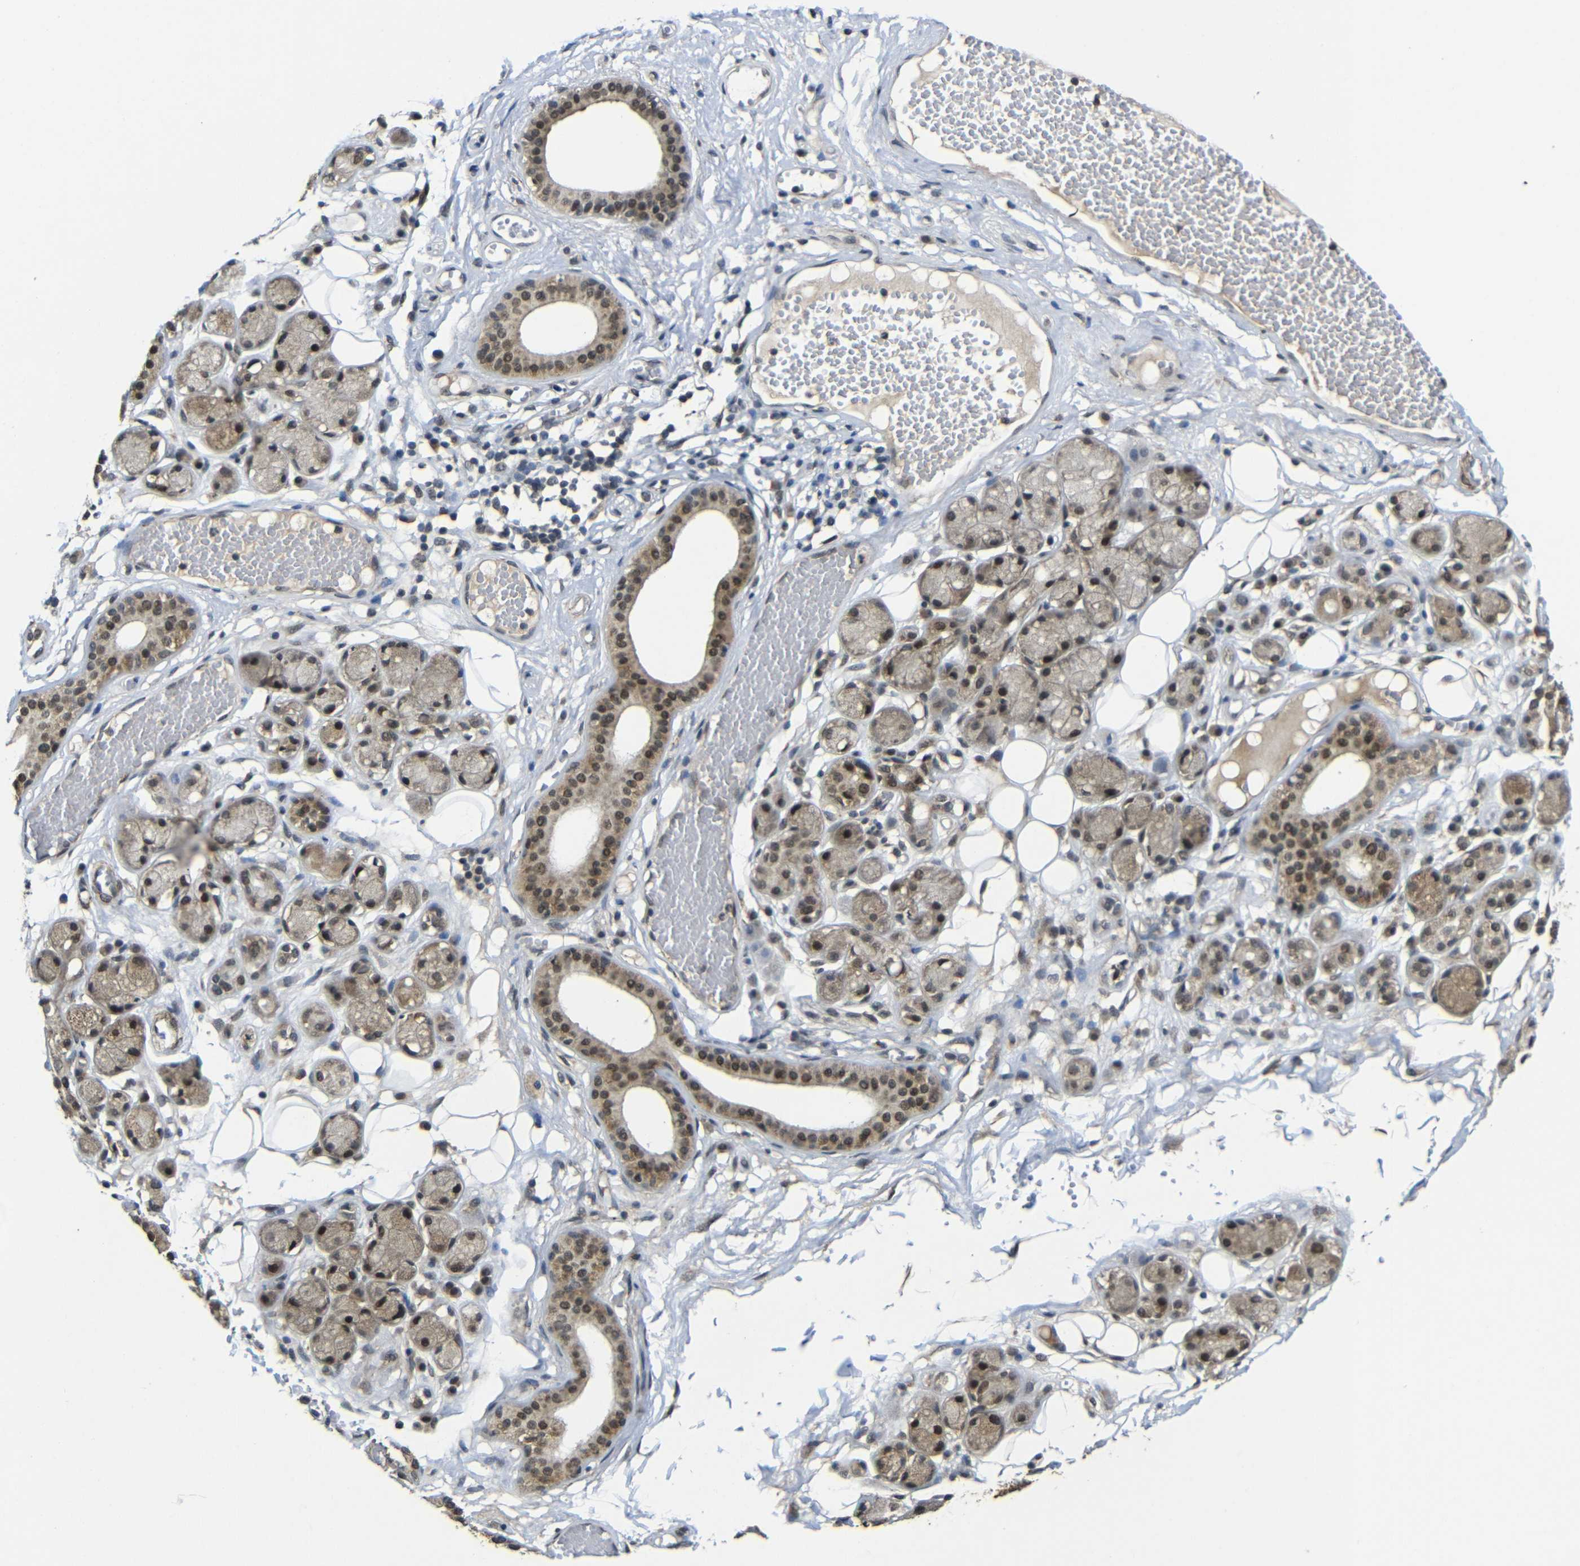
{"staining": {"intensity": "moderate", "quantity": ">75%", "location": "cytoplasmic/membranous"}, "tissue": "adipose tissue", "cell_type": "Adipocytes", "image_type": "normal", "snomed": [{"axis": "morphology", "description": "Normal tissue, NOS"}, {"axis": "morphology", "description": "Inflammation, NOS"}, {"axis": "topography", "description": "Vascular tissue"}, {"axis": "topography", "description": "Salivary gland"}], "caption": "Protein analysis of normal adipose tissue shows moderate cytoplasmic/membranous expression in approximately >75% of adipocytes.", "gene": "FAM172A", "patient": {"sex": "female", "age": 75}}